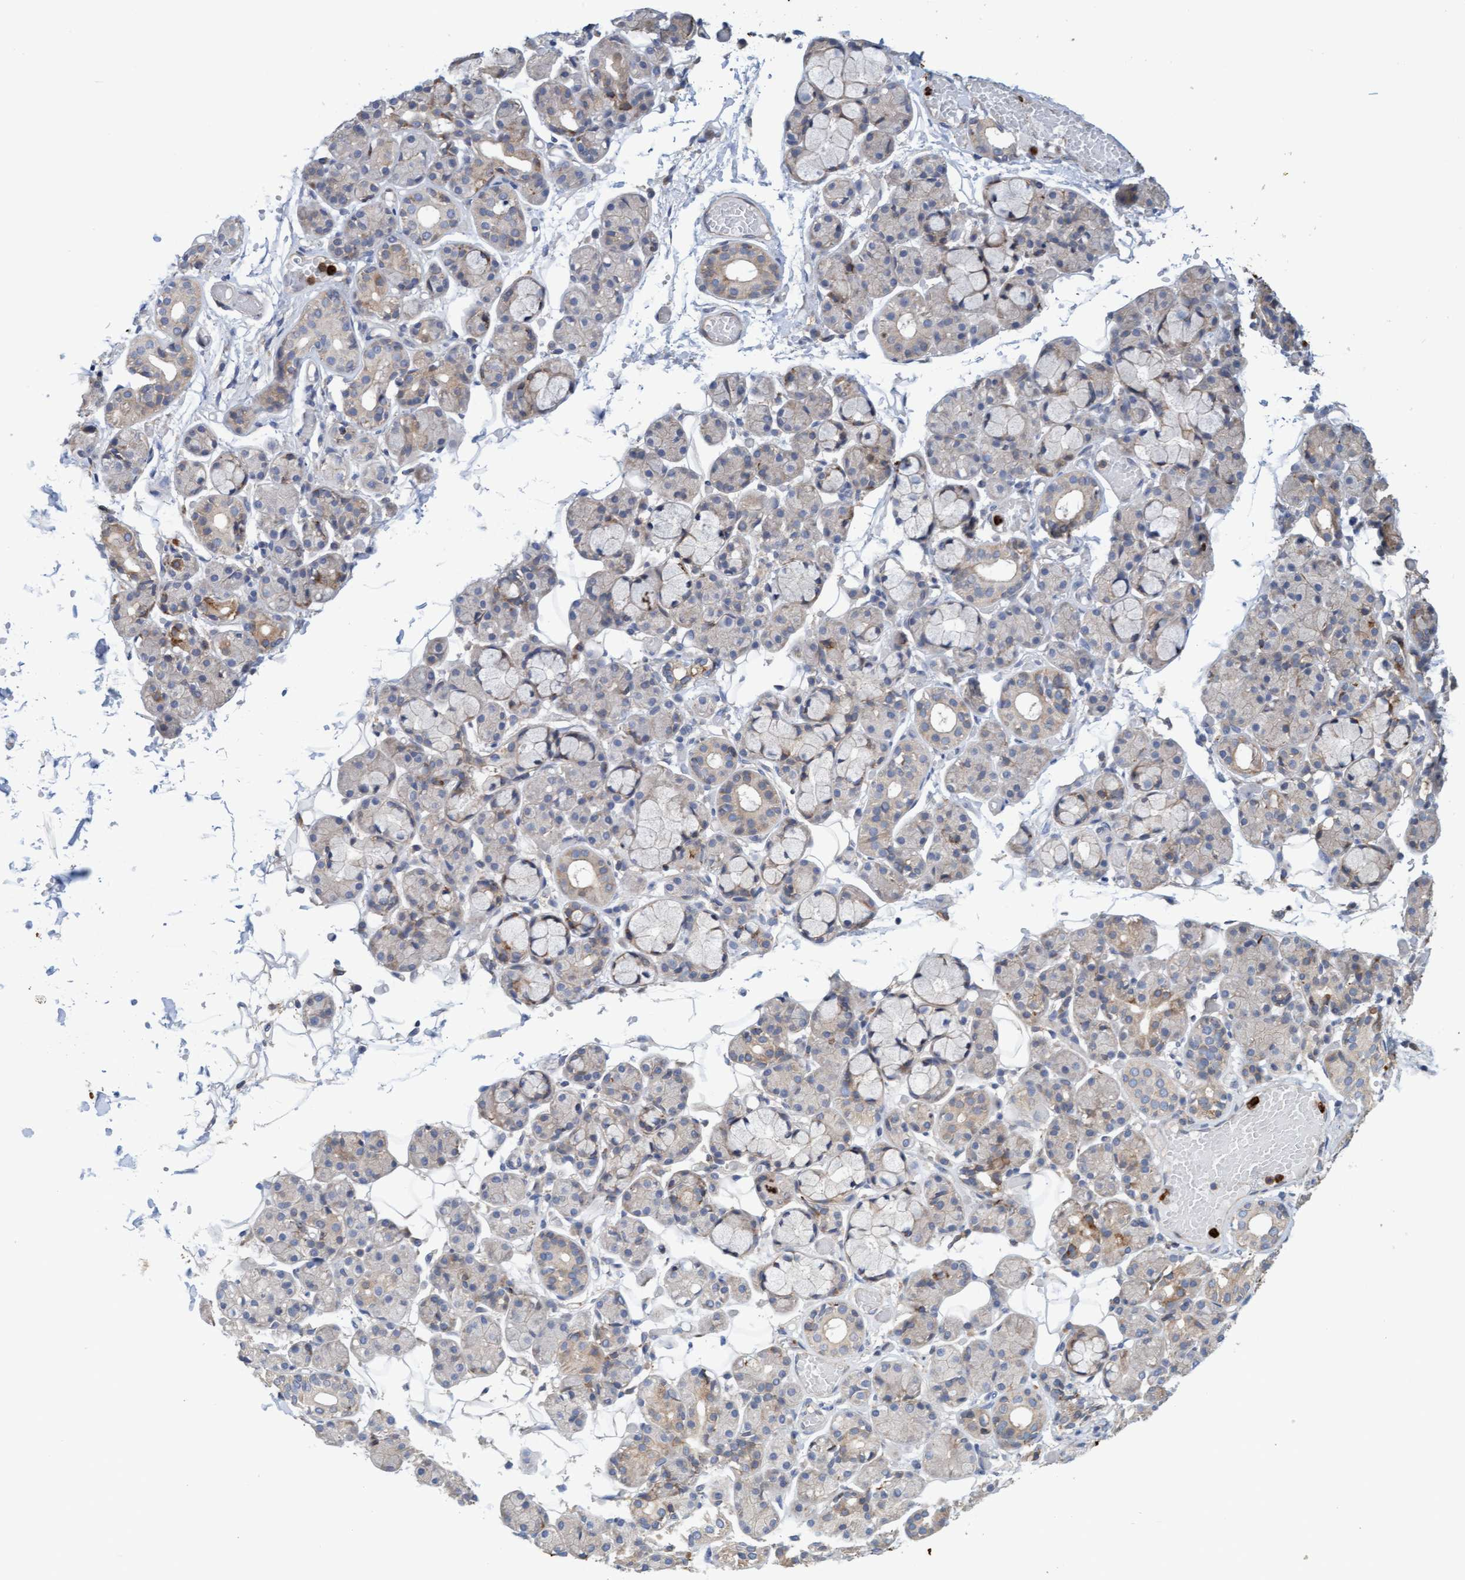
{"staining": {"intensity": "weak", "quantity": "<25%", "location": "cytoplasmic/membranous"}, "tissue": "salivary gland", "cell_type": "Glandular cells", "image_type": "normal", "snomed": [{"axis": "morphology", "description": "Normal tissue, NOS"}, {"axis": "topography", "description": "Salivary gland"}], "caption": "Immunohistochemistry of normal human salivary gland reveals no expression in glandular cells. (DAB (3,3'-diaminobenzidine) immunohistochemistry (IHC), high magnification).", "gene": "MMP8", "patient": {"sex": "male", "age": 63}}